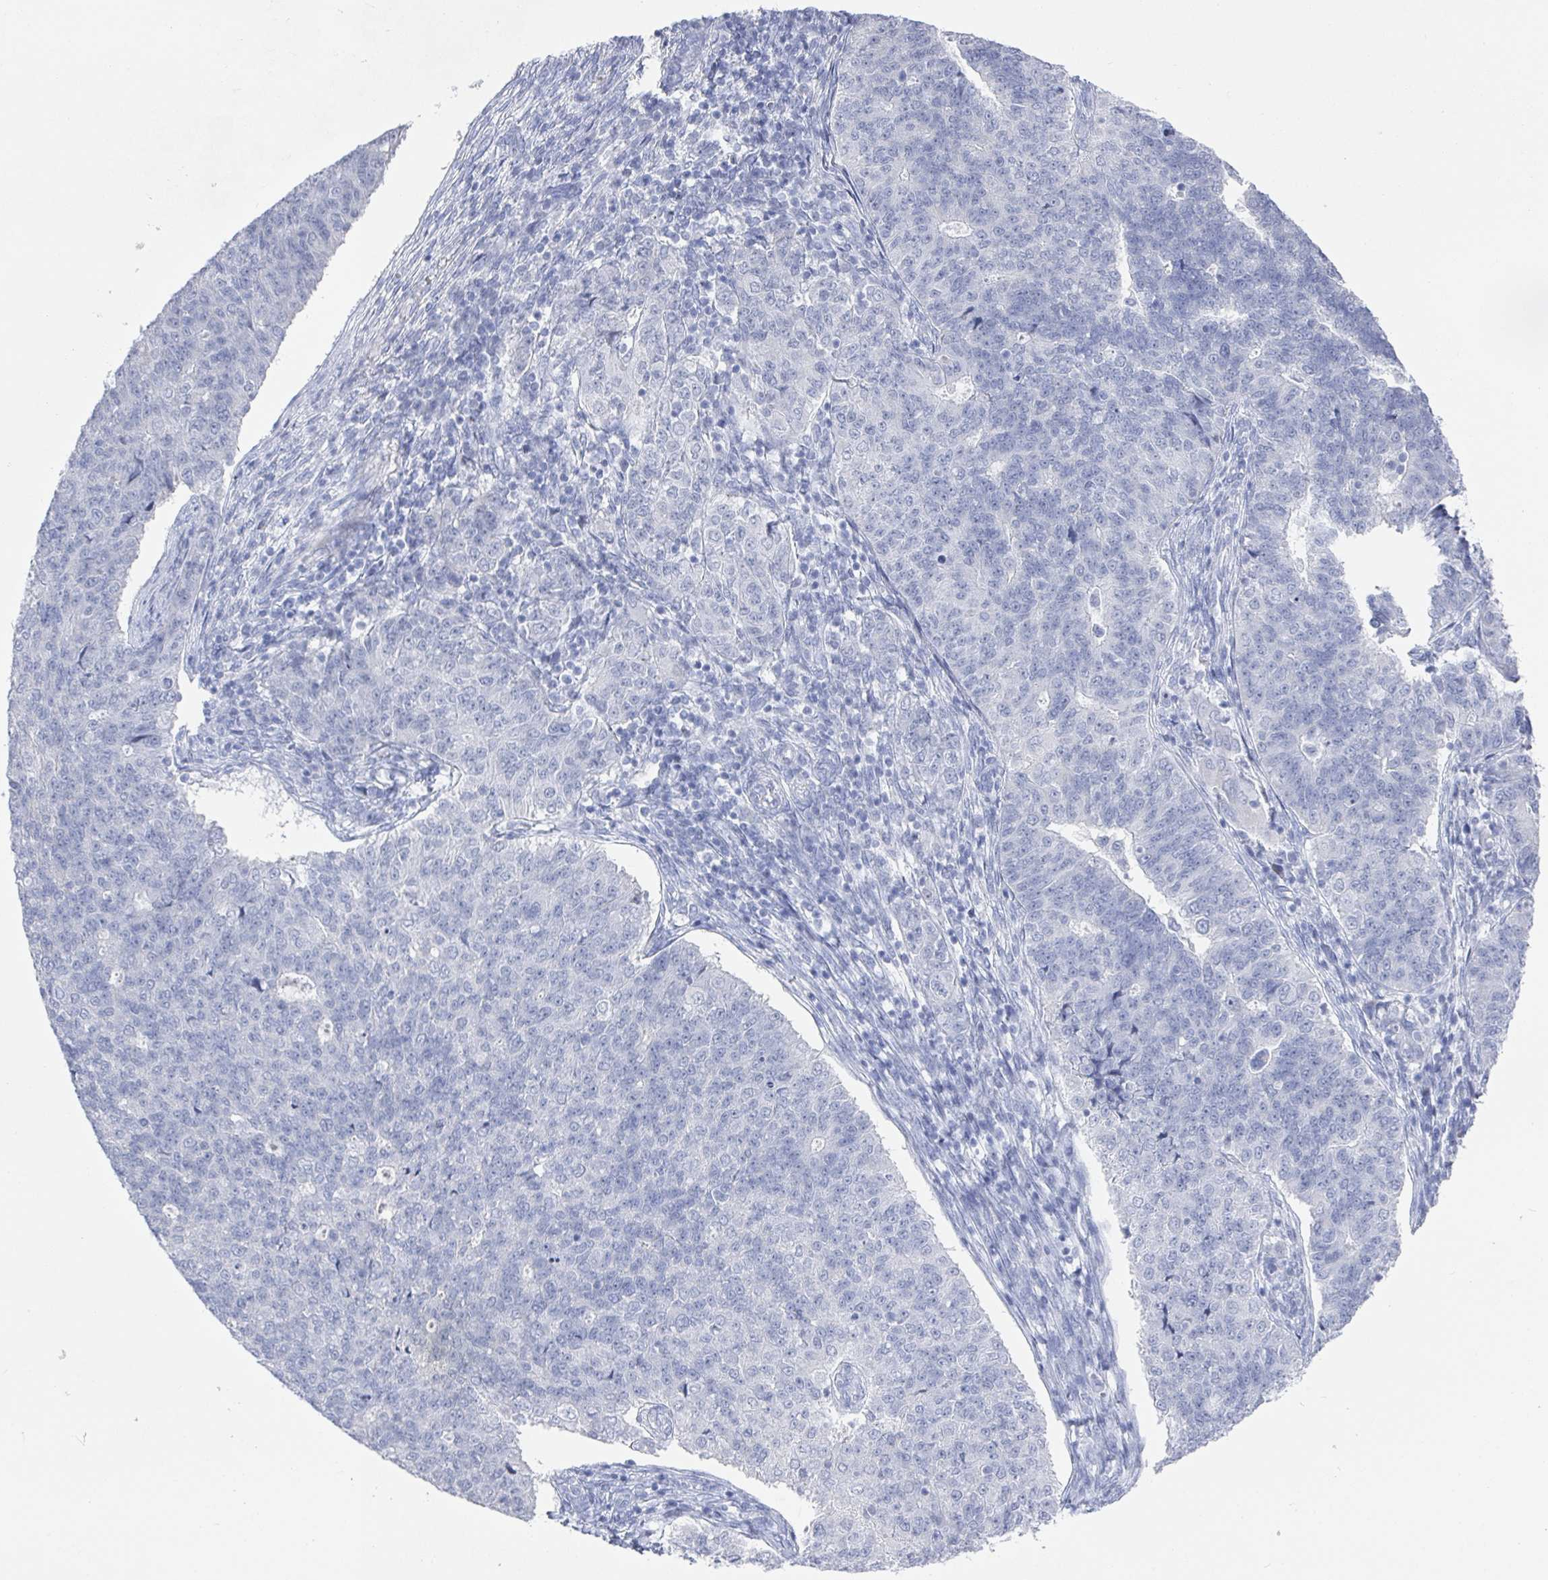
{"staining": {"intensity": "negative", "quantity": "none", "location": "none"}, "tissue": "endometrial cancer", "cell_type": "Tumor cells", "image_type": "cancer", "snomed": [{"axis": "morphology", "description": "Adenocarcinoma, NOS"}, {"axis": "topography", "description": "Endometrium"}], "caption": "IHC photomicrograph of human endometrial adenocarcinoma stained for a protein (brown), which displays no positivity in tumor cells.", "gene": "CAMKV", "patient": {"sex": "female", "age": 43}}